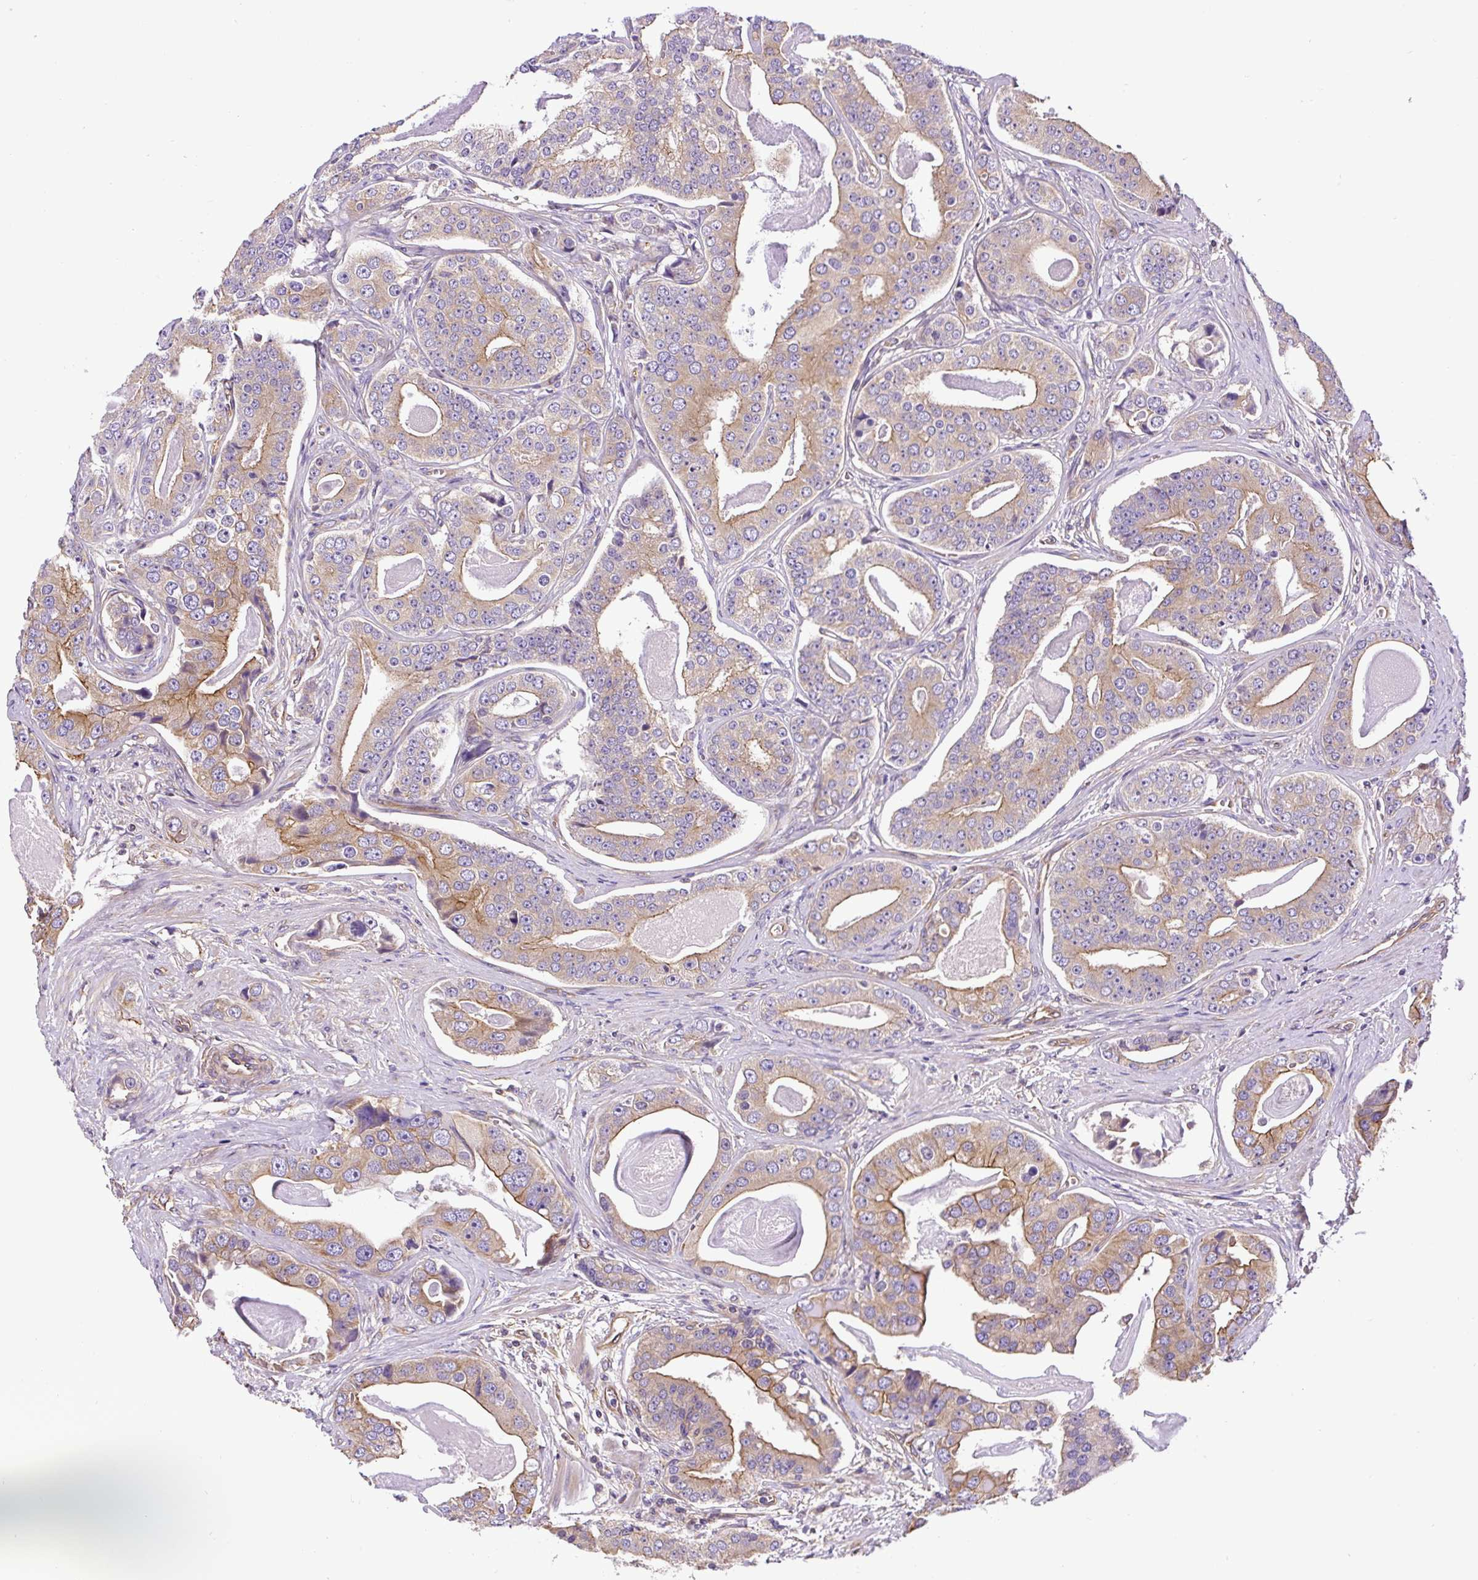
{"staining": {"intensity": "moderate", "quantity": "25%-75%", "location": "cytoplasmic/membranous"}, "tissue": "prostate cancer", "cell_type": "Tumor cells", "image_type": "cancer", "snomed": [{"axis": "morphology", "description": "Adenocarcinoma, High grade"}, {"axis": "topography", "description": "Prostate"}], "caption": "Moderate cytoplasmic/membranous protein staining is present in approximately 25%-75% of tumor cells in prostate cancer (high-grade adenocarcinoma).", "gene": "DCTN1", "patient": {"sex": "male", "age": 71}}